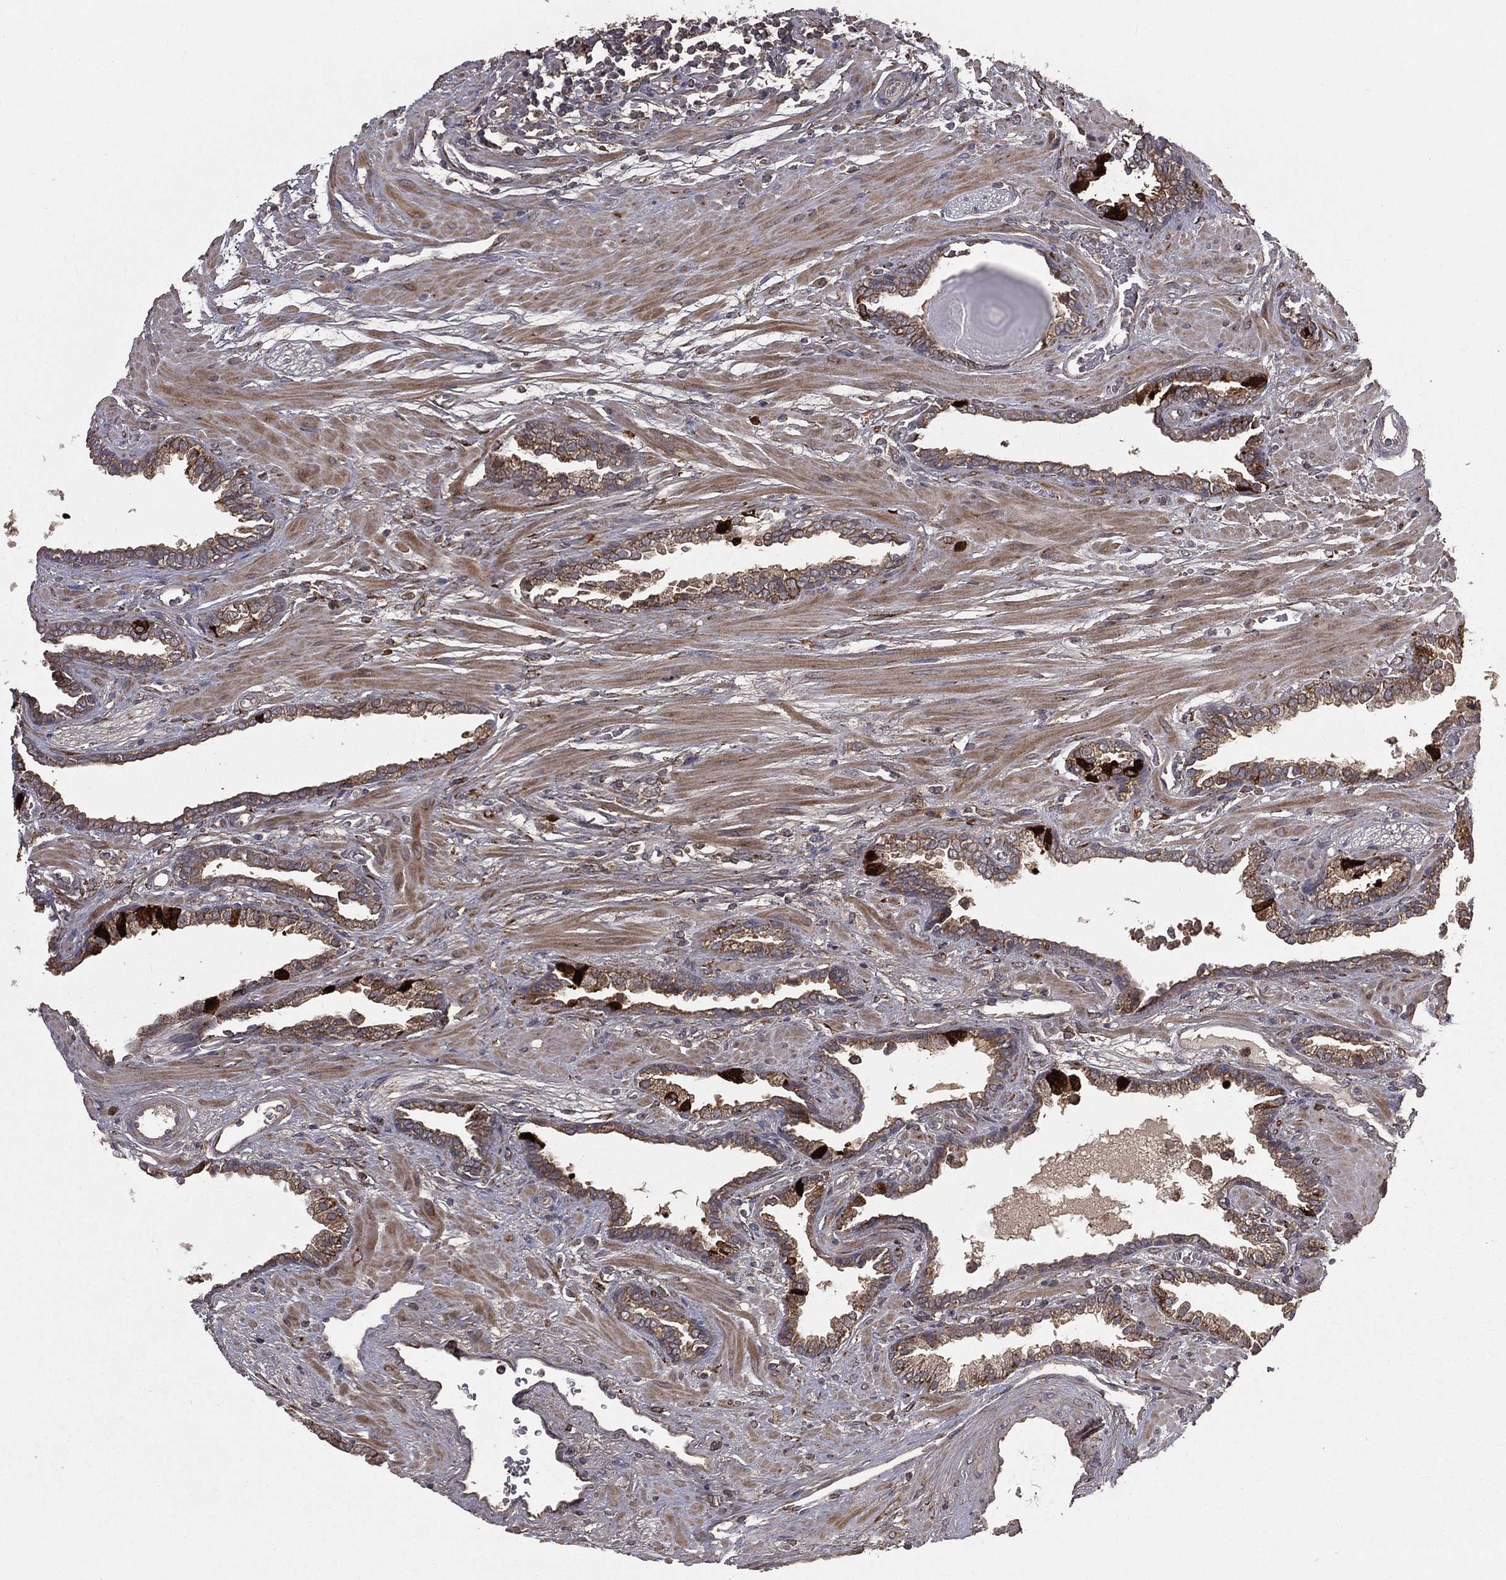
{"staining": {"intensity": "moderate", "quantity": ">75%", "location": "cytoplasmic/membranous"}, "tissue": "prostate cancer", "cell_type": "Tumor cells", "image_type": "cancer", "snomed": [{"axis": "morphology", "description": "Adenocarcinoma, Low grade"}, {"axis": "topography", "description": "Prostate"}], "caption": "The histopathology image reveals staining of adenocarcinoma (low-grade) (prostate), revealing moderate cytoplasmic/membranous protein expression (brown color) within tumor cells.", "gene": "OLFML1", "patient": {"sex": "male", "age": 69}}